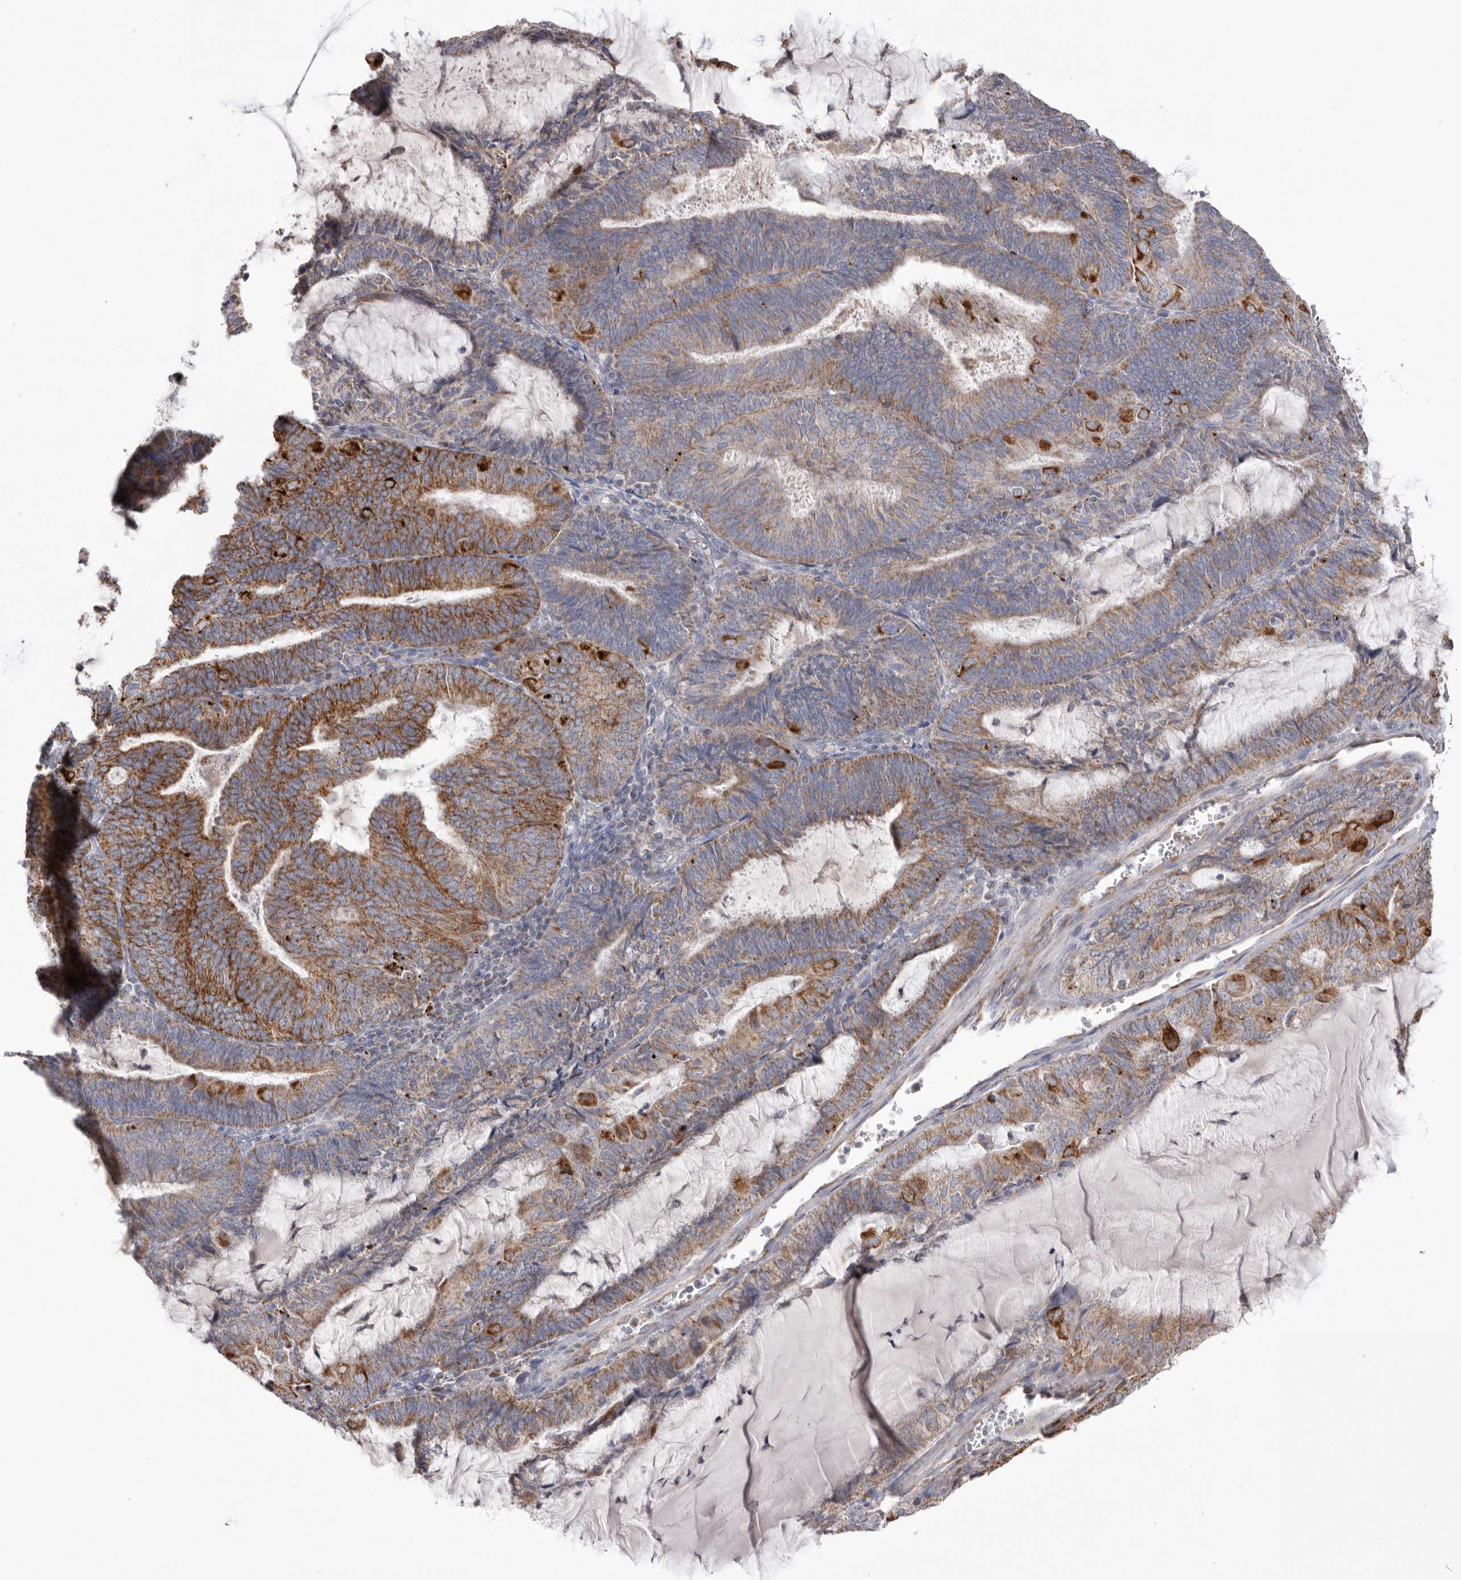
{"staining": {"intensity": "moderate", "quantity": ">75%", "location": "cytoplasmic/membranous"}, "tissue": "endometrial cancer", "cell_type": "Tumor cells", "image_type": "cancer", "snomed": [{"axis": "morphology", "description": "Adenocarcinoma, NOS"}, {"axis": "topography", "description": "Endometrium"}], "caption": "Endometrial adenocarcinoma stained for a protein exhibits moderate cytoplasmic/membranous positivity in tumor cells.", "gene": "VDAC3", "patient": {"sex": "female", "age": 81}}